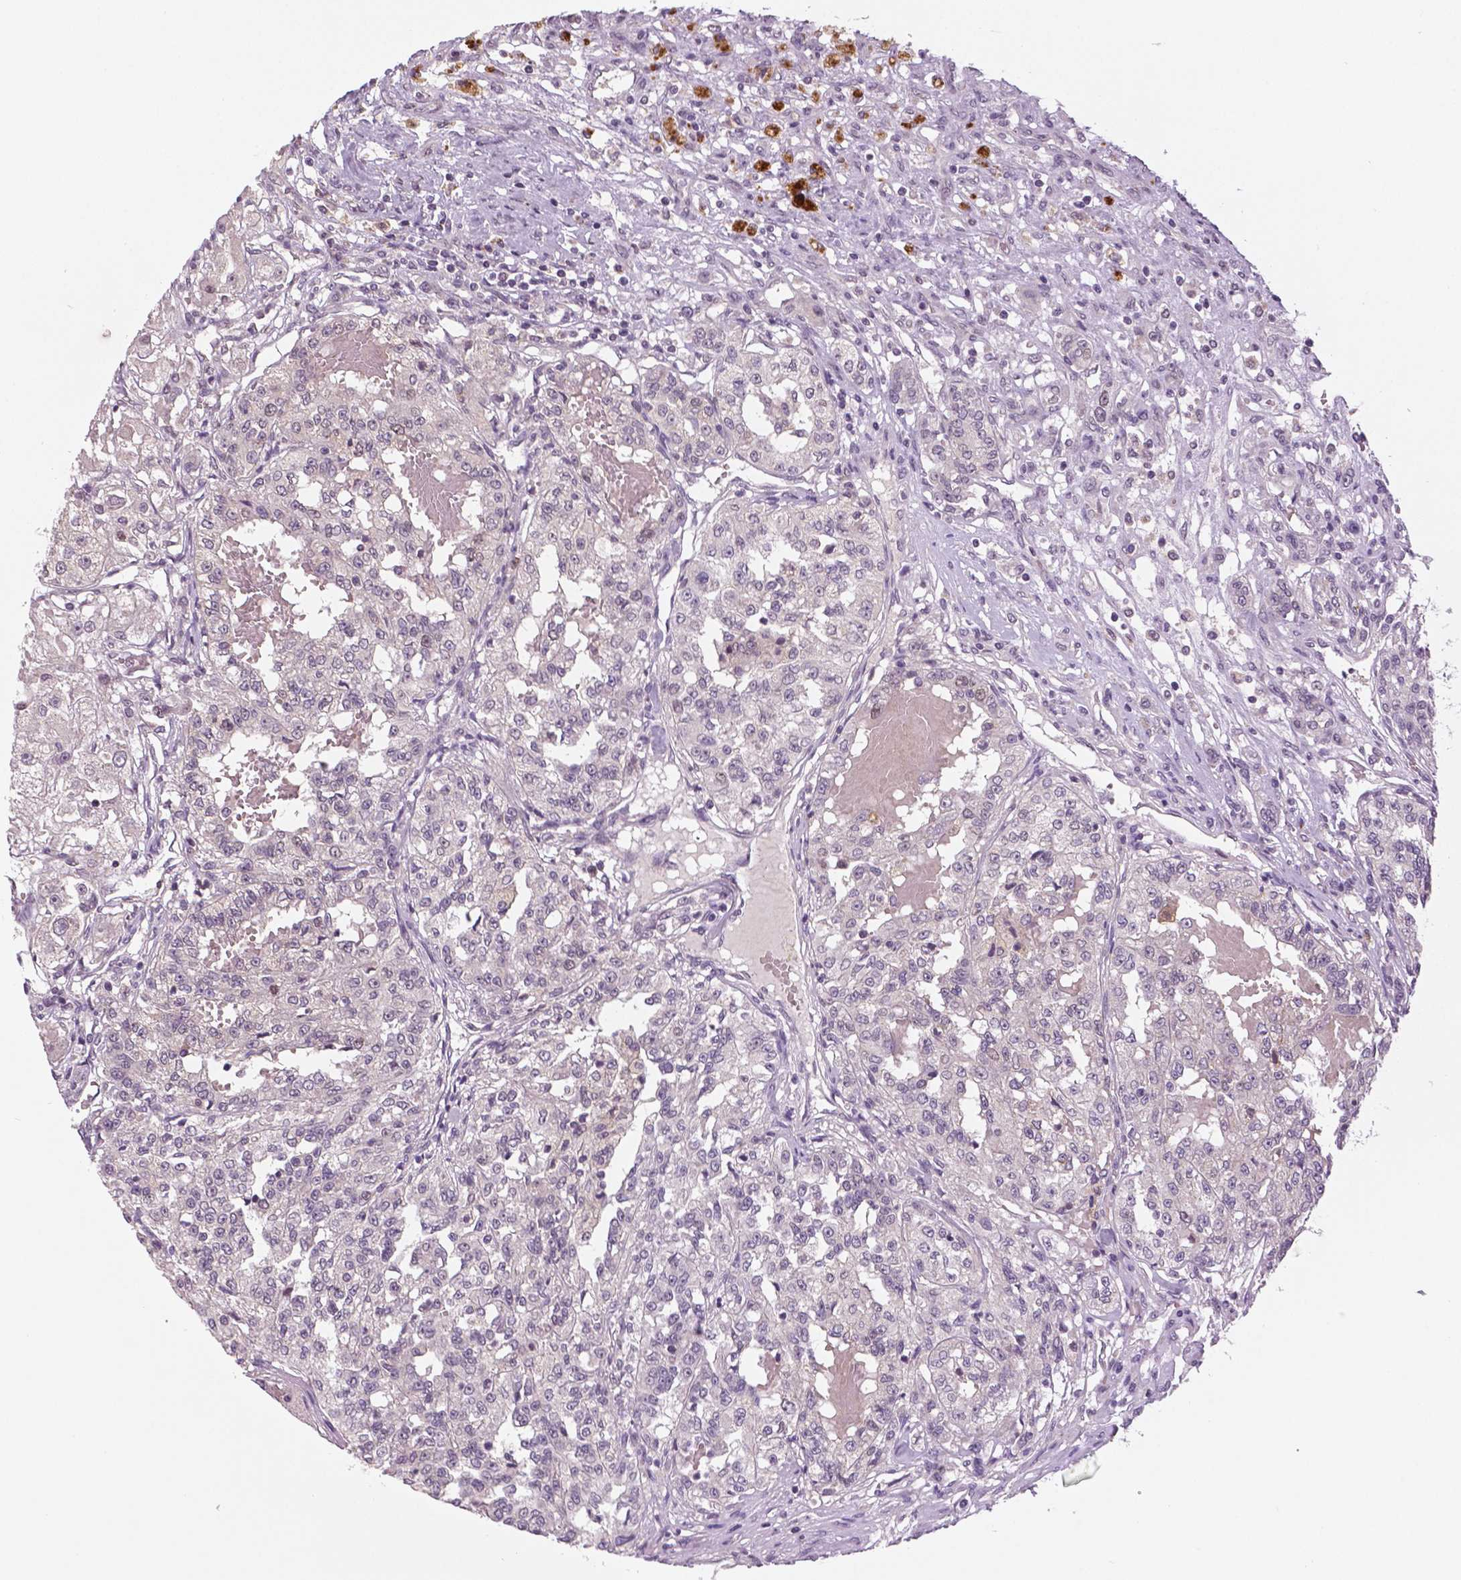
{"staining": {"intensity": "negative", "quantity": "none", "location": "none"}, "tissue": "renal cancer", "cell_type": "Tumor cells", "image_type": "cancer", "snomed": [{"axis": "morphology", "description": "Adenocarcinoma, NOS"}, {"axis": "topography", "description": "Kidney"}], "caption": "Protein analysis of renal adenocarcinoma reveals no significant positivity in tumor cells. (DAB IHC, high magnification).", "gene": "MKI67", "patient": {"sex": "female", "age": 63}}